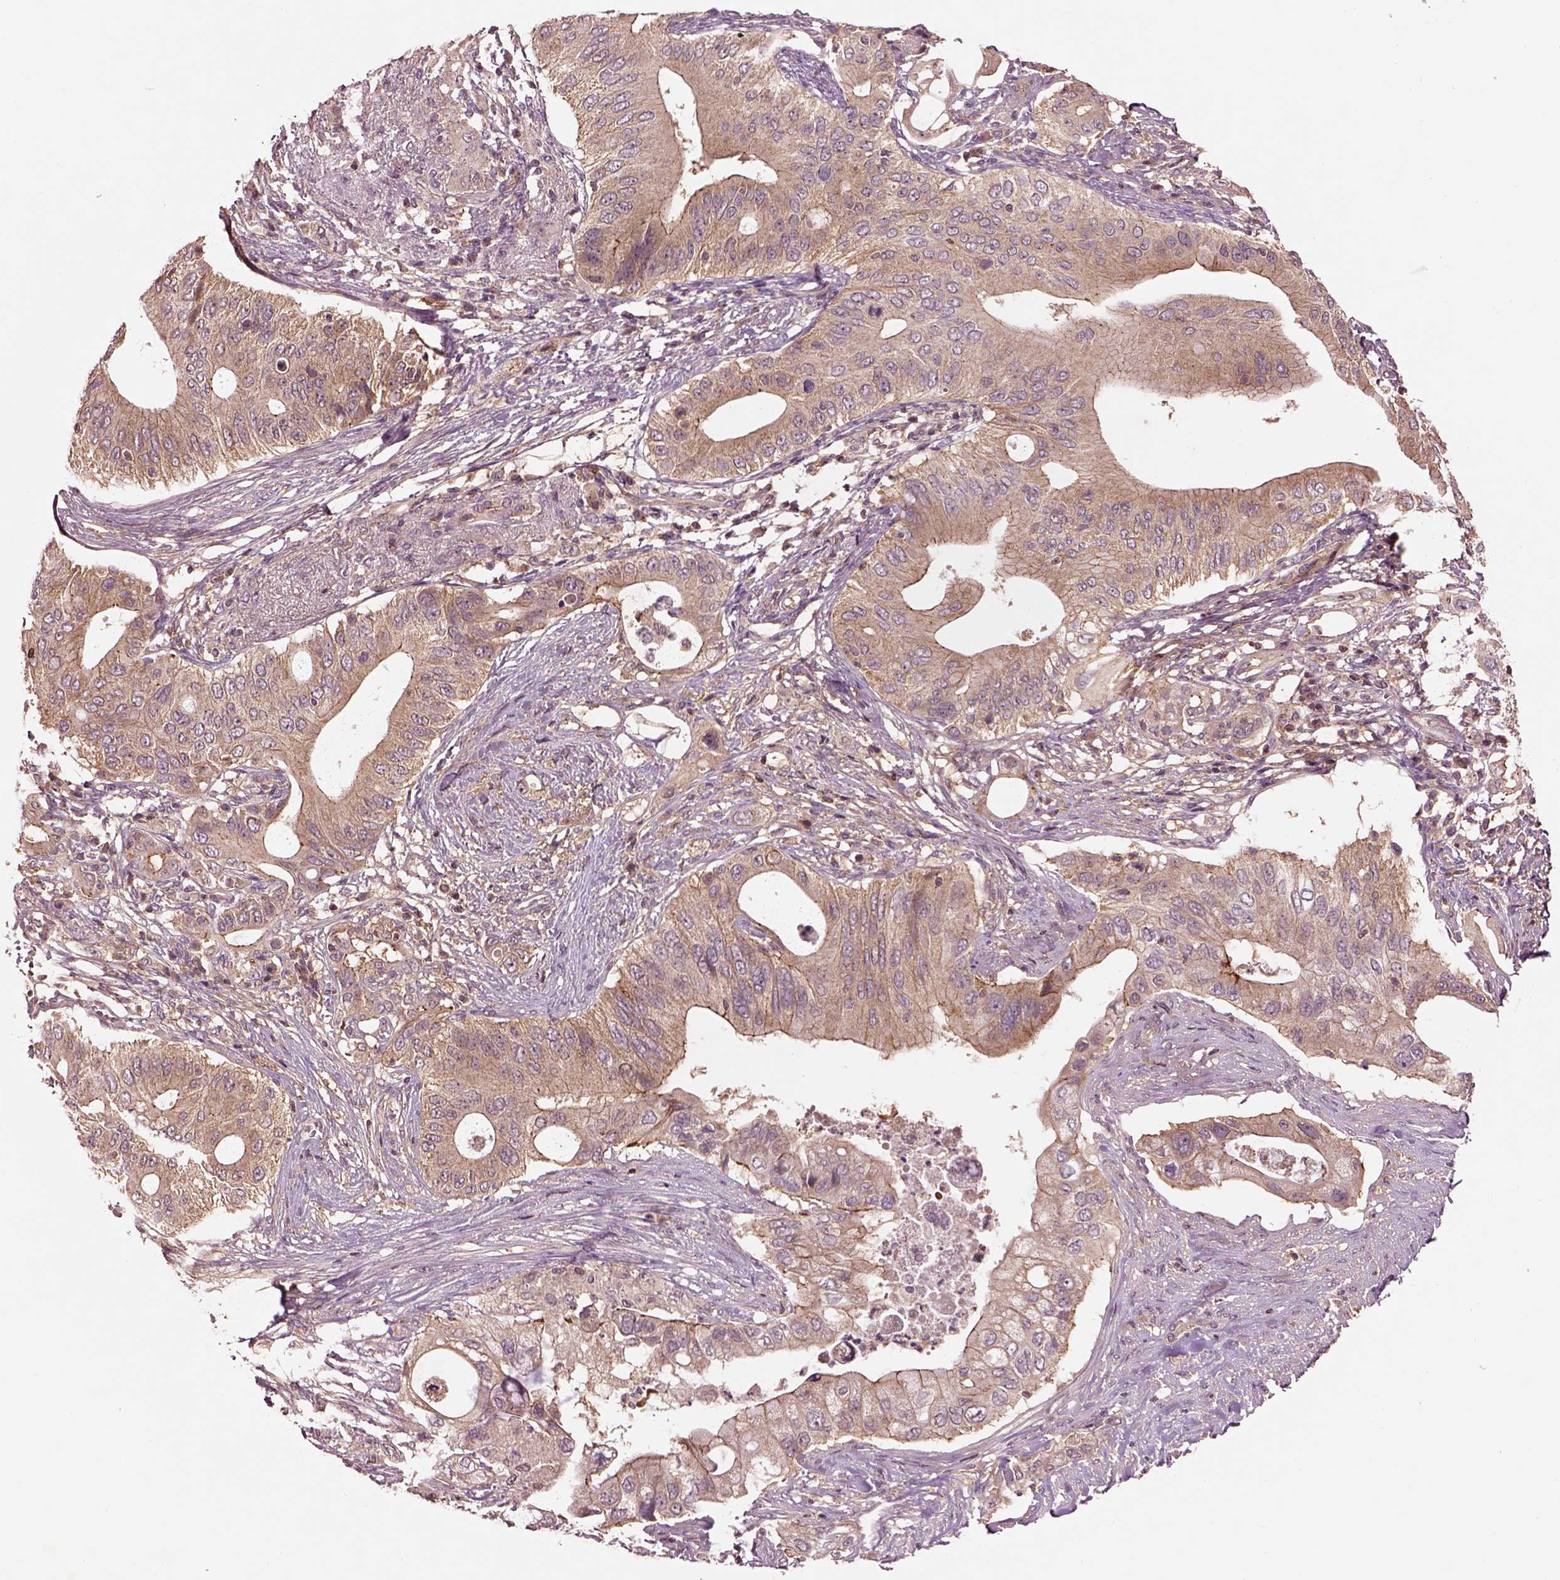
{"staining": {"intensity": "weak", "quantity": ">75%", "location": "cytoplasmic/membranous"}, "tissue": "pancreatic cancer", "cell_type": "Tumor cells", "image_type": "cancer", "snomed": [{"axis": "morphology", "description": "Adenocarcinoma, NOS"}, {"axis": "topography", "description": "Pancreas"}], "caption": "Pancreatic adenocarcinoma tissue reveals weak cytoplasmic/membranous staining in about >75% of tumor cells Ihc stains the protein of interest in brown and the nuclei are stained blue.", "gene": "MTHFS", "patient": {"sex": "female", "age": 72}}